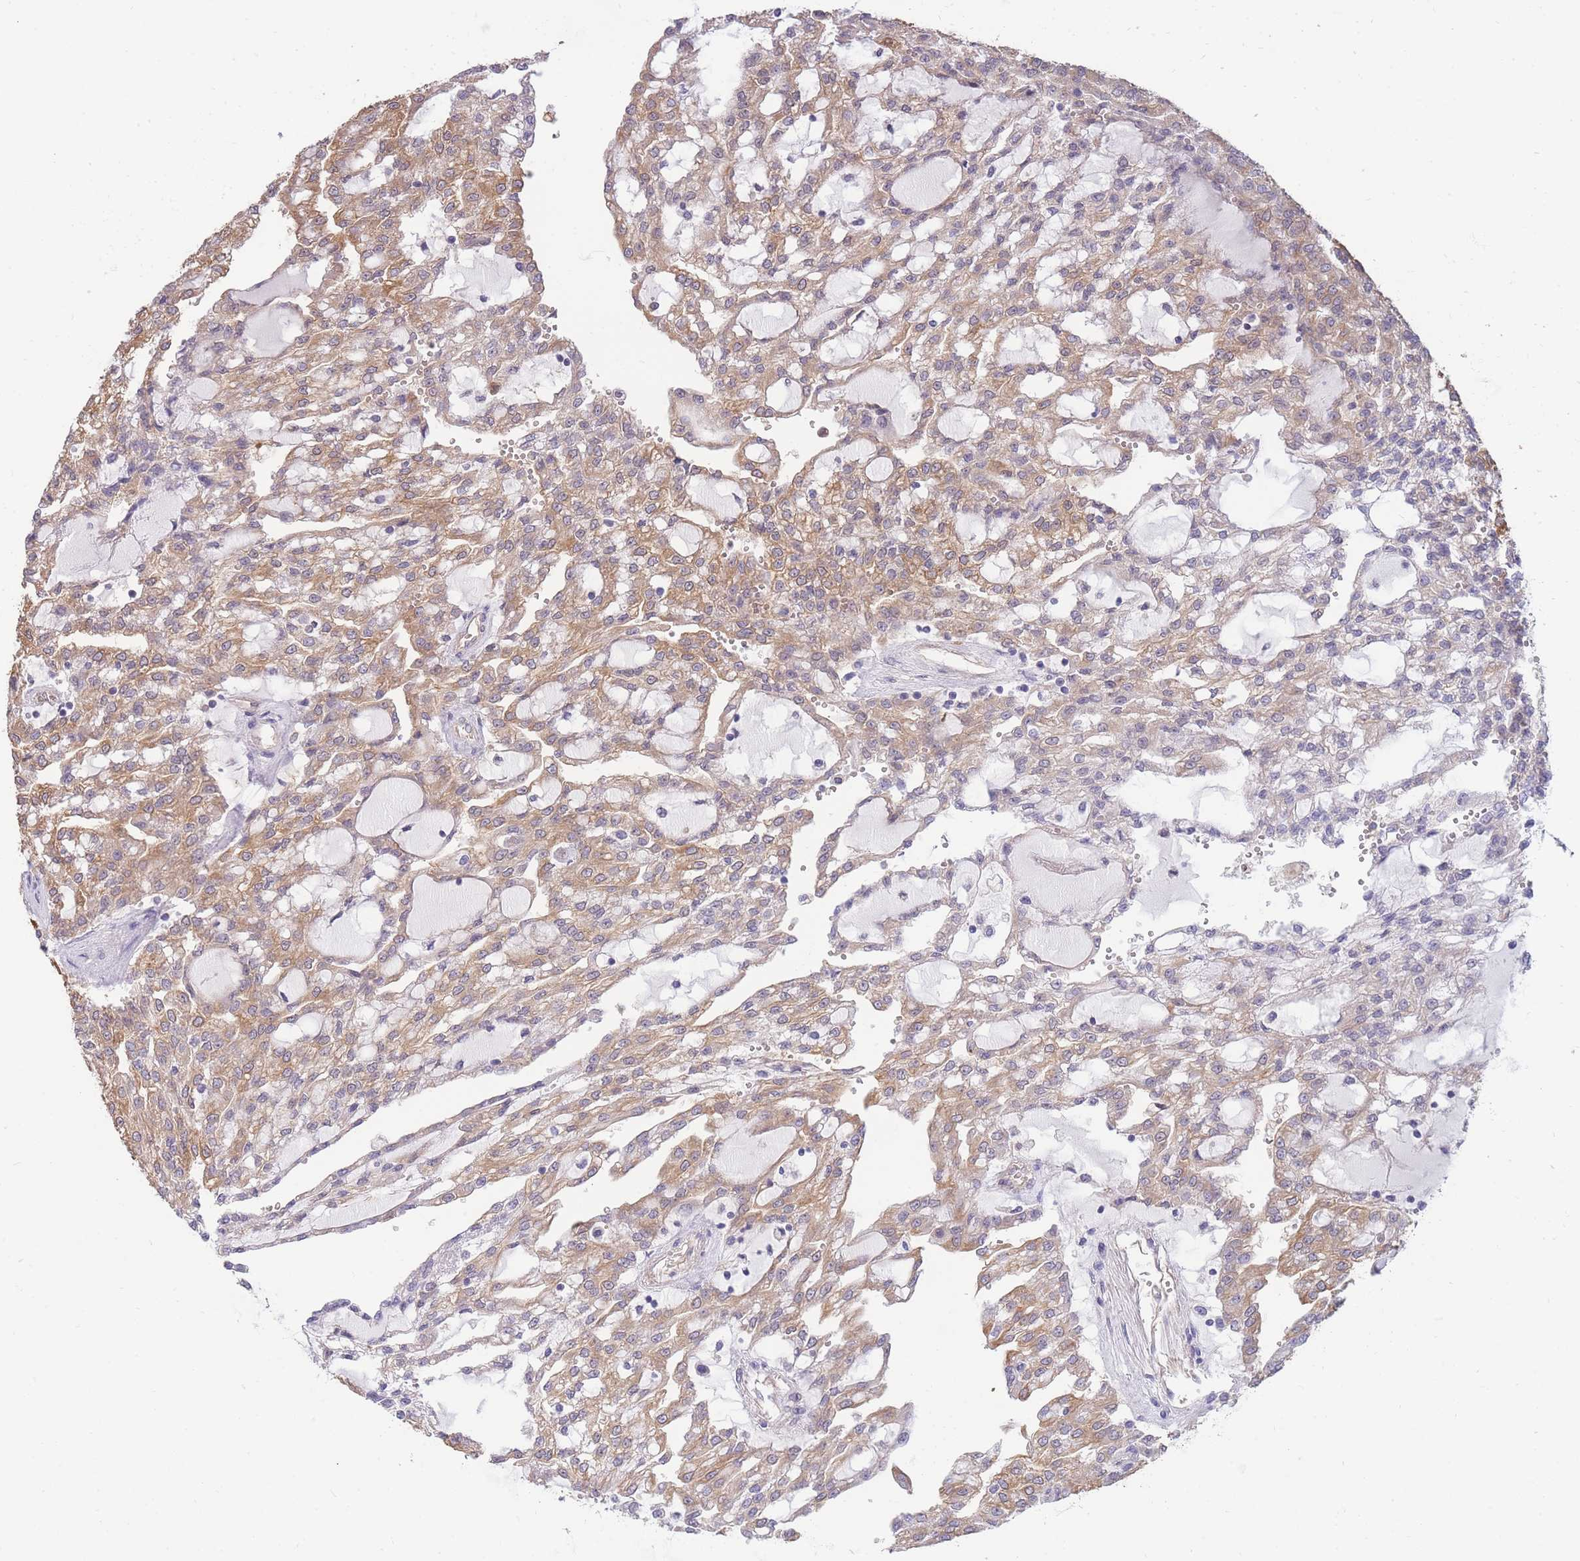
{"staining": {"intensity": "moderate", "quantity": ">75%", "location": "cytoplasmic/membranous"}, "tissue": "renal cancer", "cell_type": "Tumor cells", "image_type": "cancer", "snomed": [{"axis": "morphology", "description": "Adenocarcinoma, NOS"}, {"axis": "topography", "description": "Kidney"}], "caption": "Human renal cancer (adenocarcinoma) stained with a protein marker exhibits moderate staining in tumor cells.", "gene": "SMC6", "patient": {"sex": "male", "age": 63}}